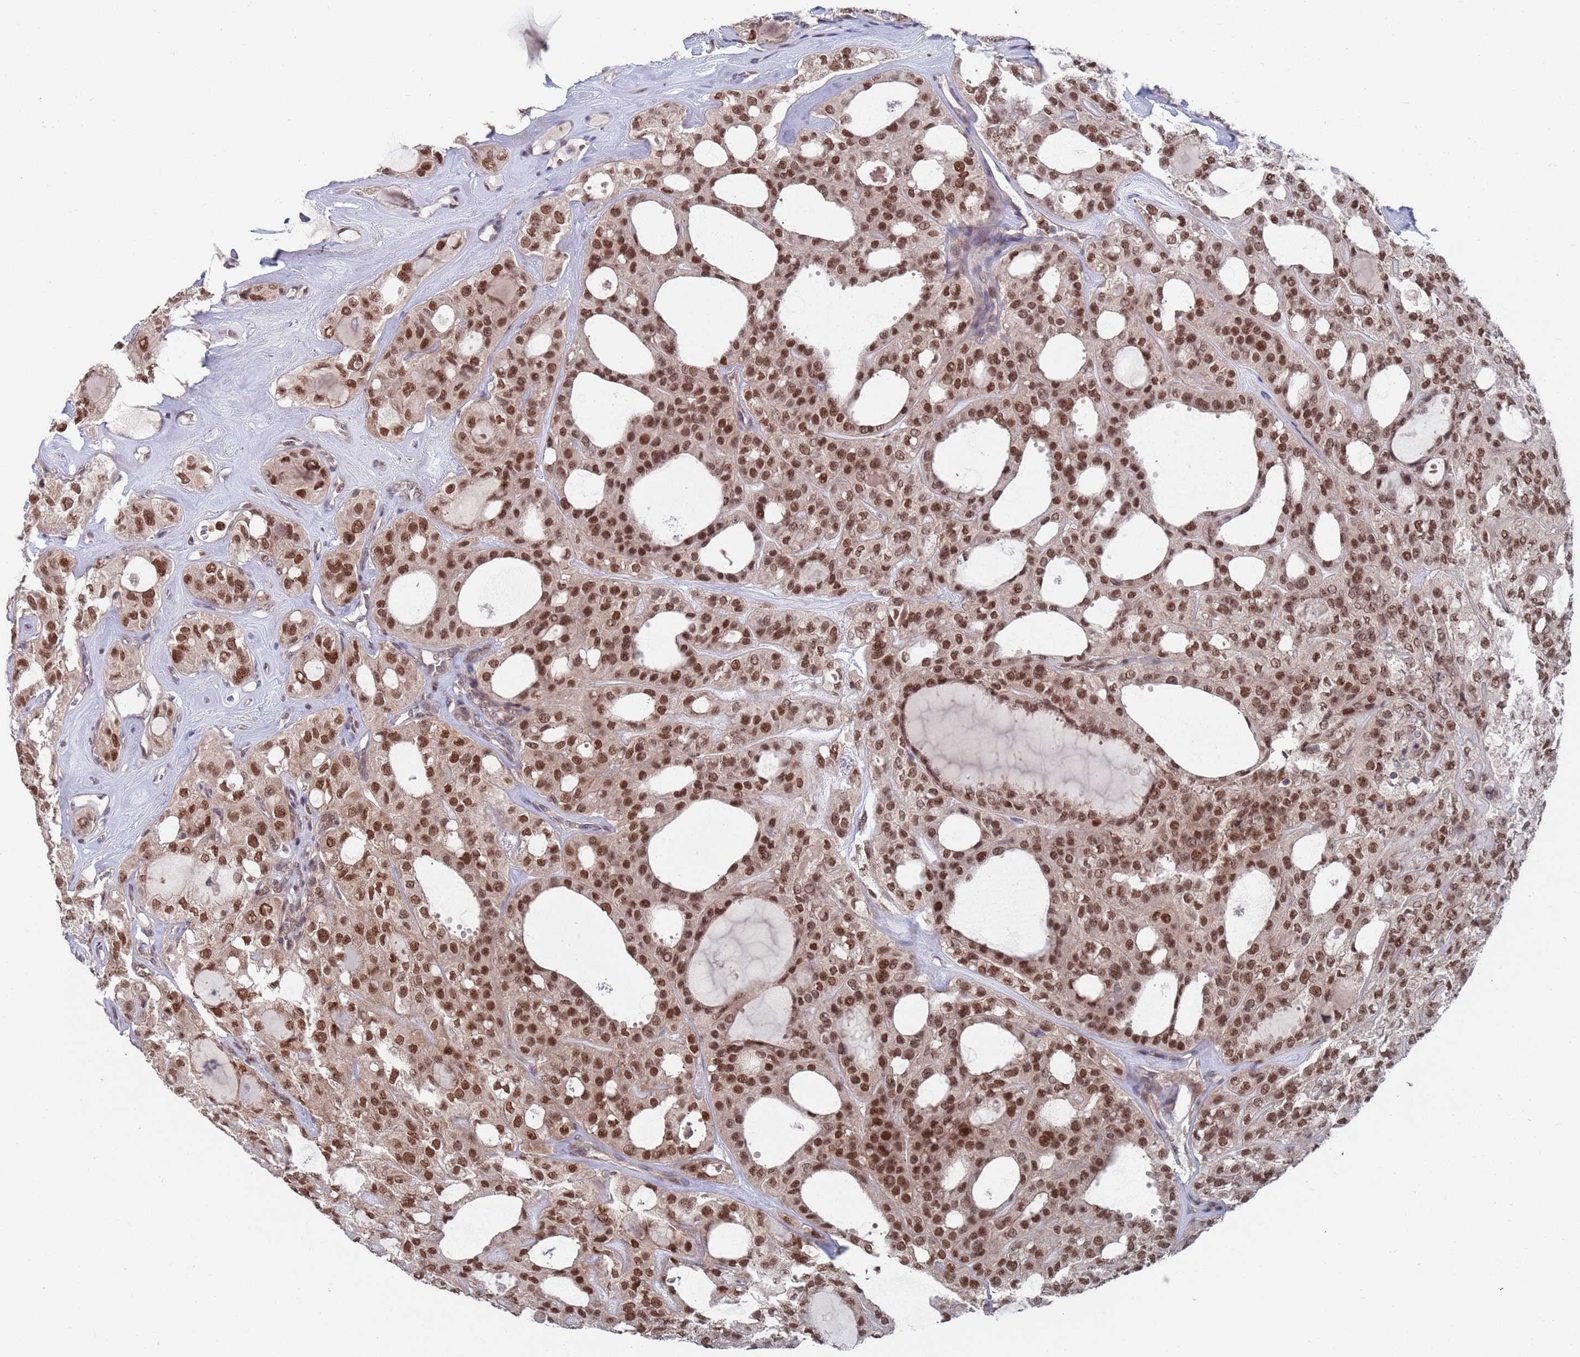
{"staining": {"intensity": "moderate", "quantity": ">75%", "location": "nuclear"}, "tissue": "thyroid cancer", "cell_type": "Tumor cells", "image_type": "cancer", "snomed": [{"axis": "morphology", "description": "Follicular adenoma carcinoma, NOS"}, {"axis": "topography", "description": "Thyroid gland"}], "caption": "This photomicrograph demonstrates immunohistochemistry staining of thyroid cancer (follicular adenoma carcinoma), with medium moderate nuclear staining in approximately >75% of tumor cells.", "gene": "RPP25", "patient": {"sex": "male", "age": 75}}